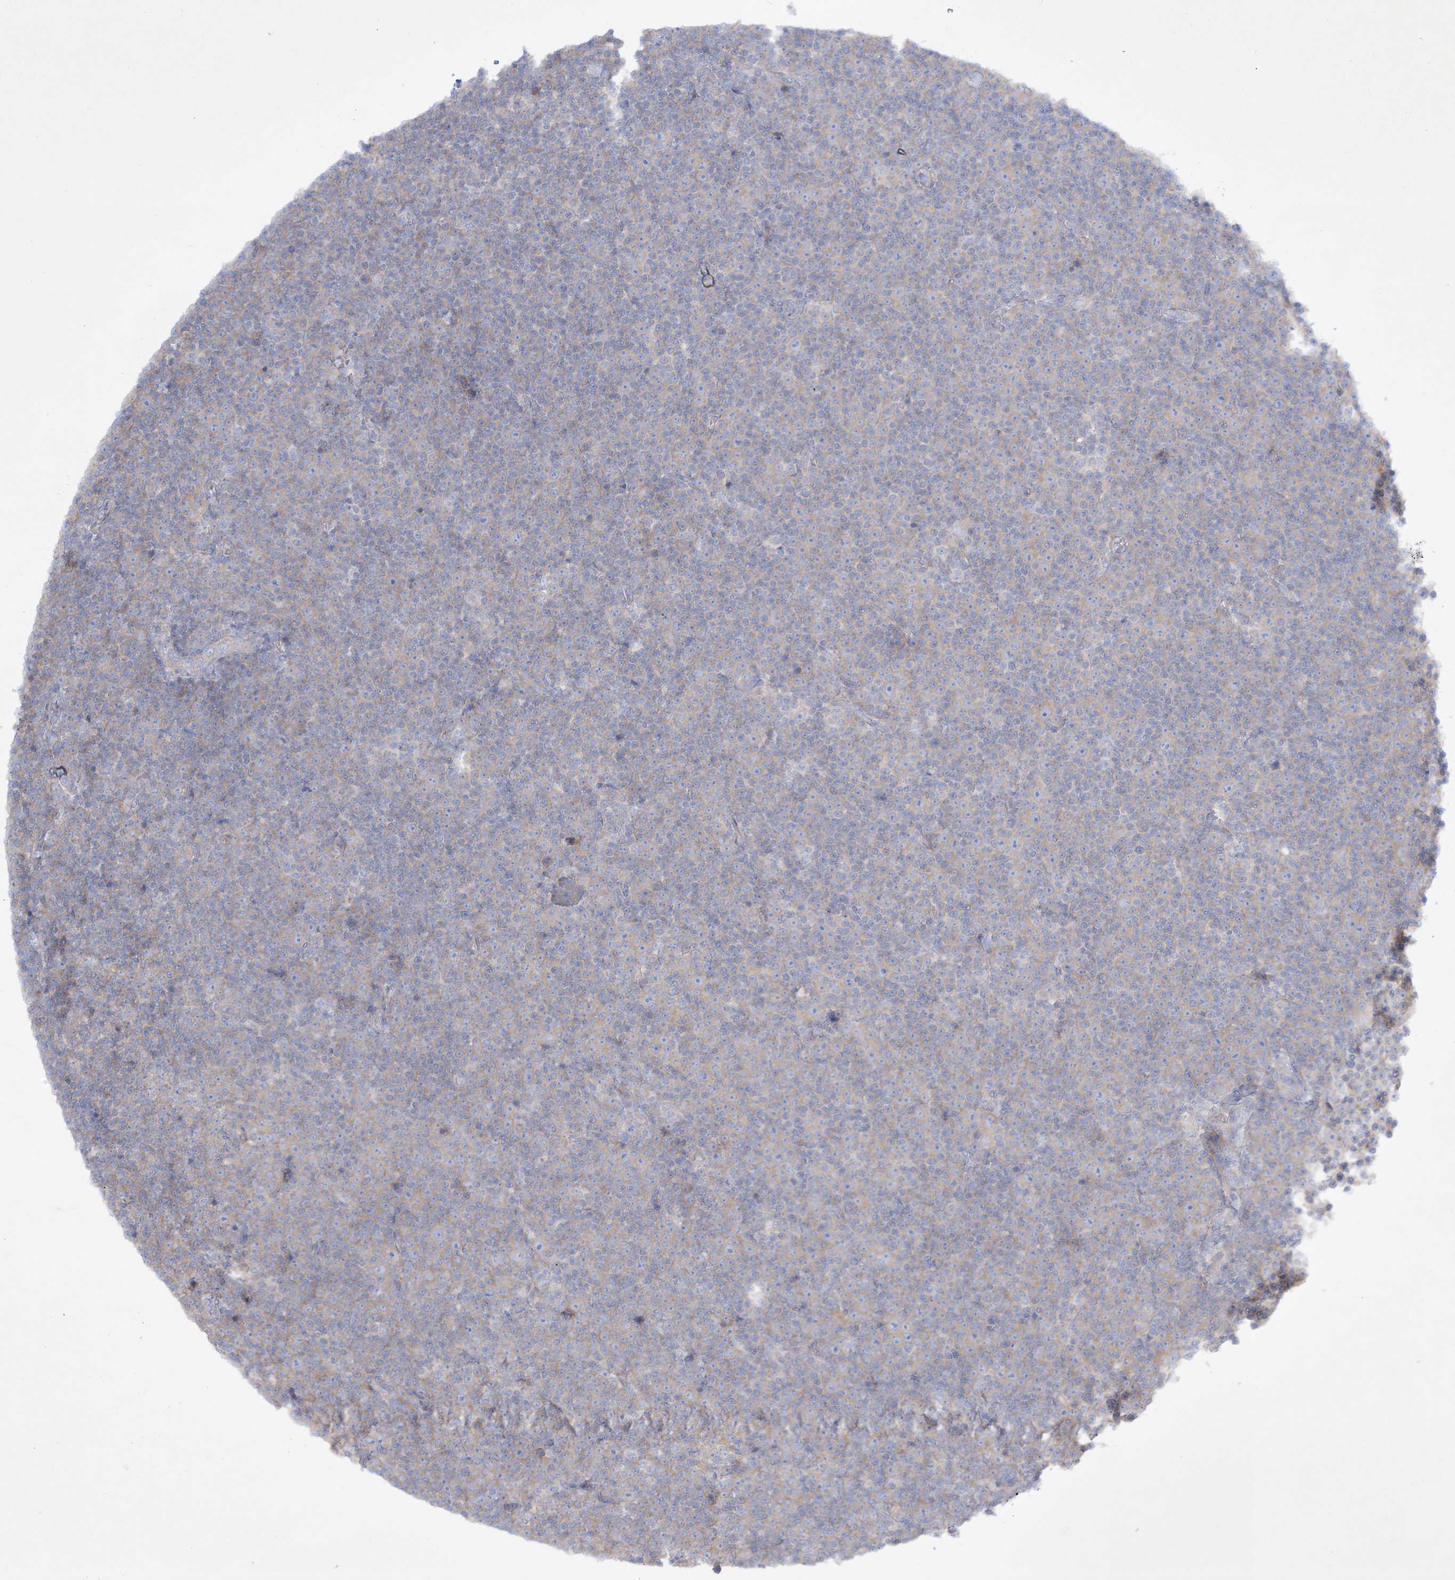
{"staining": {"intensity": "negative", "quantity": "none", "location": "none"}, "tissue": "lymphoma", "cell_type": "Tumor cells", "image_type": "cancer", "snomed": [{"axis": "morphology", "description": "Malignant lymphoma, non-Hodgkin's type, Low grade"}, {"axis": "topography", "description": "Lymph node"}], "caption": "An immunohistochemistry micrograph of low-grade malignant lymphoma, non-Hodgkin's type is shown. There is no staining in tumor cells of low-grade malignant lymphoma, non-Hodgkin's type.", "gene": "FARSB", "patient": {"sex": "female", "age": 67}}